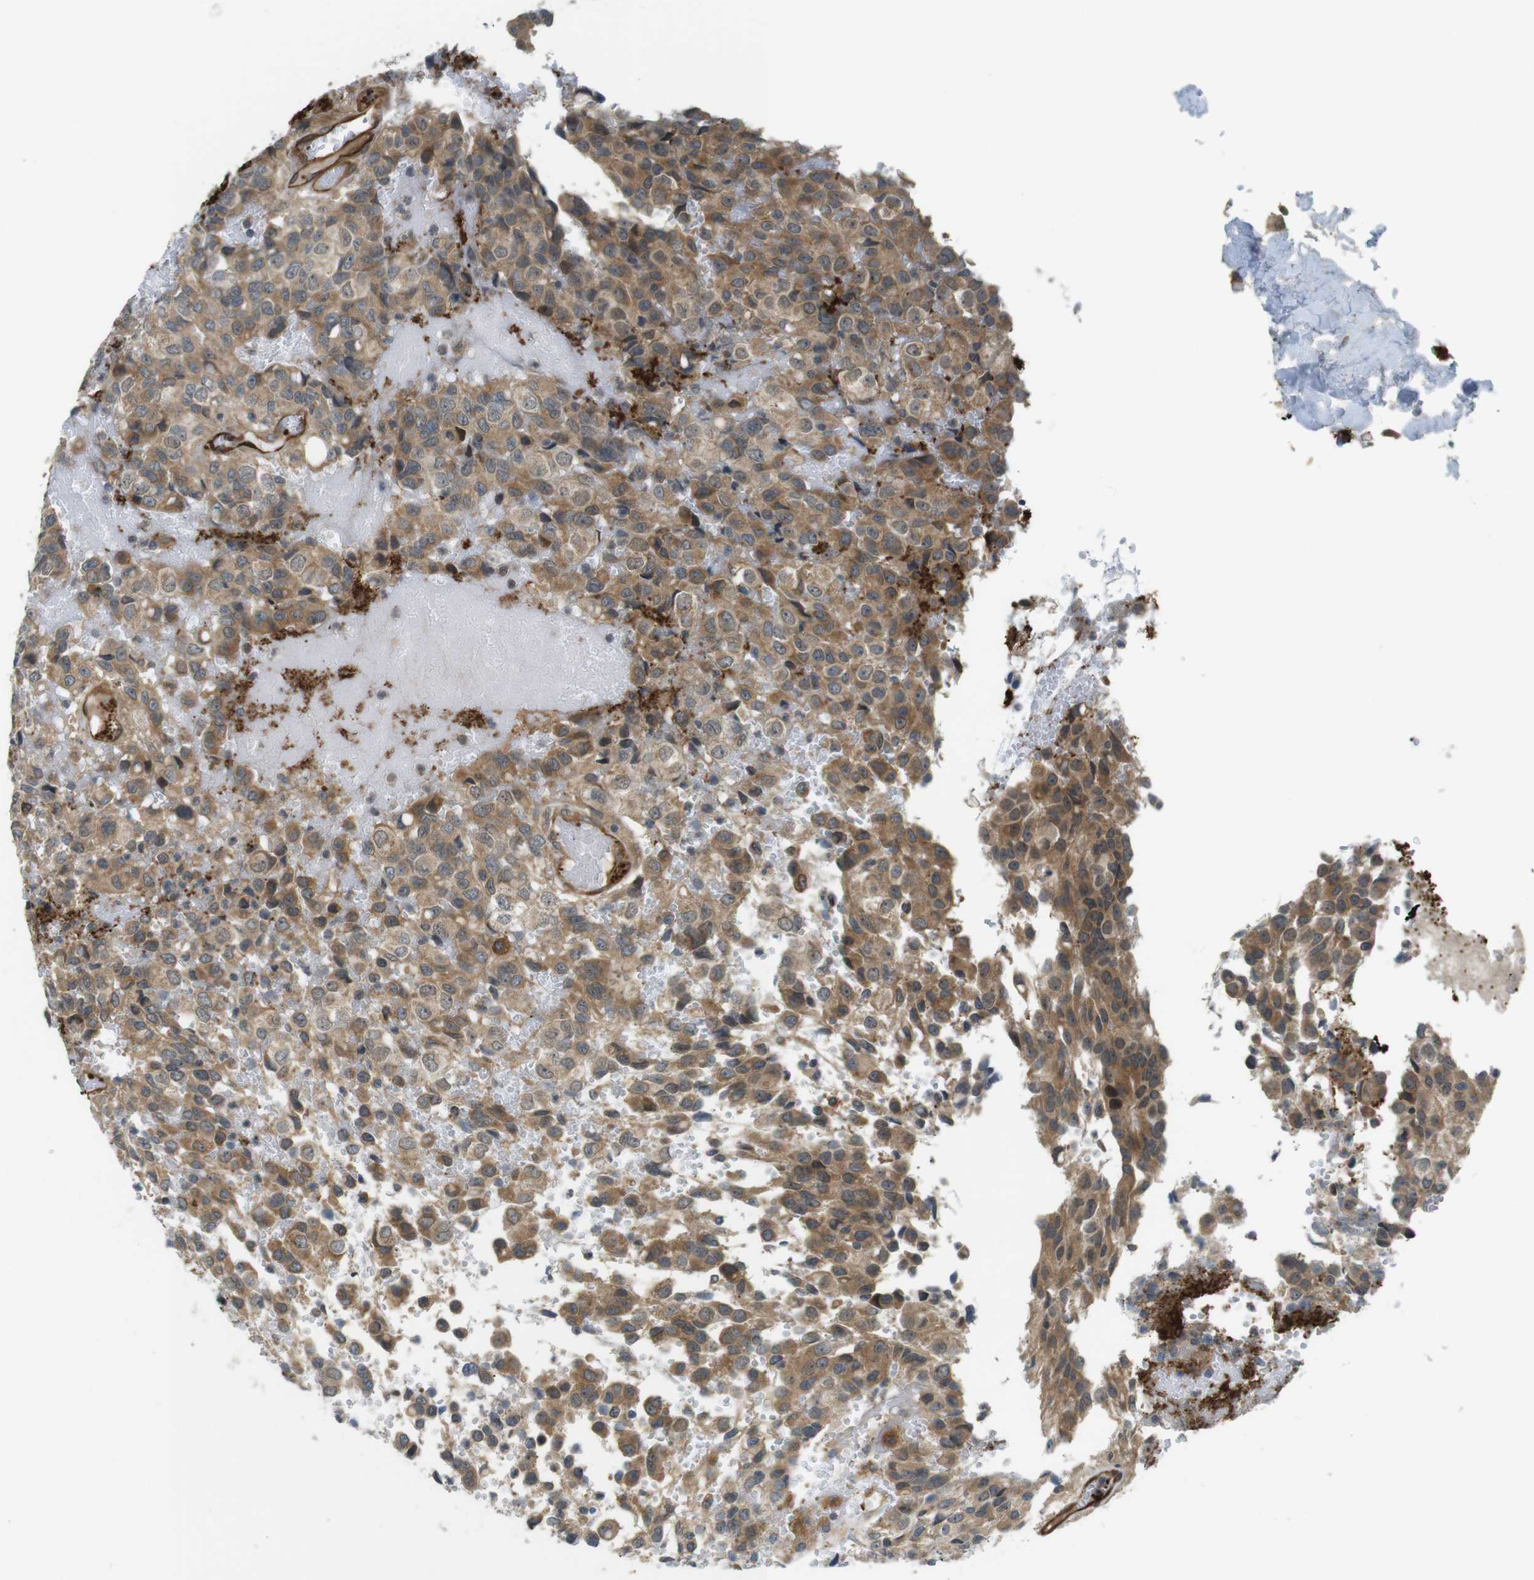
{"staining": {"intensity": "moderate", "quantity": ">75%", "location": "cytoplasmic/membranous"}, "tissue": "glioma", "cell_type": "Tumor cells", "image_type": "cancer", "snomed": [{"axis": "morphology", "description": "Glioma, malignant, High grade"}, {"axis": "topography", "description": "Brain"}], "caption": "A micrograph showing moderate cytoplasmic/membranous expression in about >75% of tumor cells in high-grade glioma (malignant), as visualized by brown immunohistochemical staining.", "gene": "TSC1", "patient": {"sex": "male", "age": 32}}